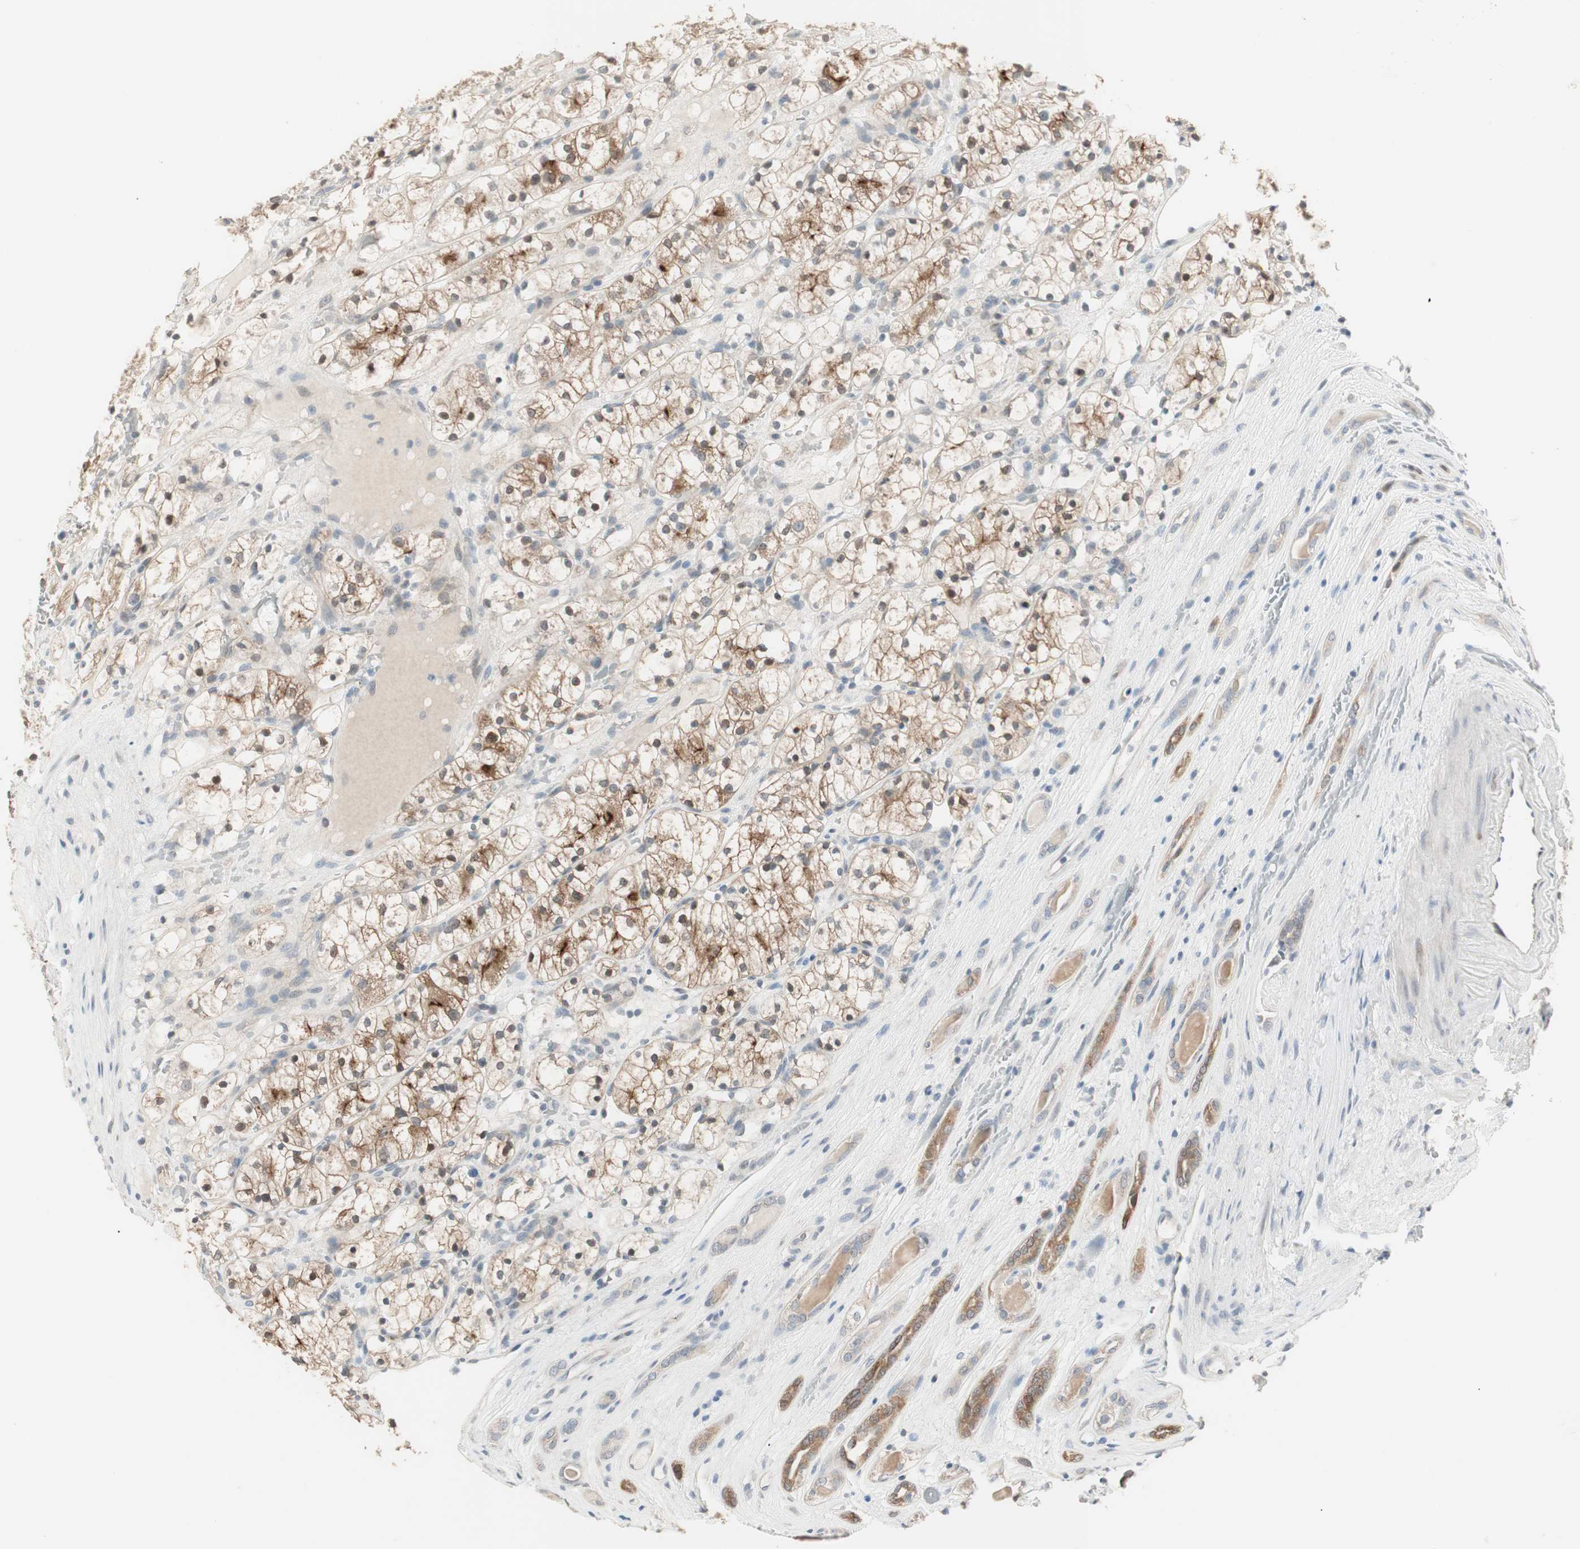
{"staining": {"intensity": "strong", "quantity": "25%-75%", "location": "cytoplasmic/membranous"}, "tissue": "renal cancer", "cell_type": "Tumor cells", "image_type": "cancer", "snomed": [{"axis": "morphology", "description": "Adenocarcinoma, NOS"}, {"axis": "topography", "description": "Kidney"}], "caption": "Immunohistochemical staining of renal cancer (adenocarcinoma) displays strong cytoplasmic/membranous protein staining in approximately 25%-75% of tumor cells.", "gene": "PDZK1", "patient": {"sex": "female", "age": 60}}